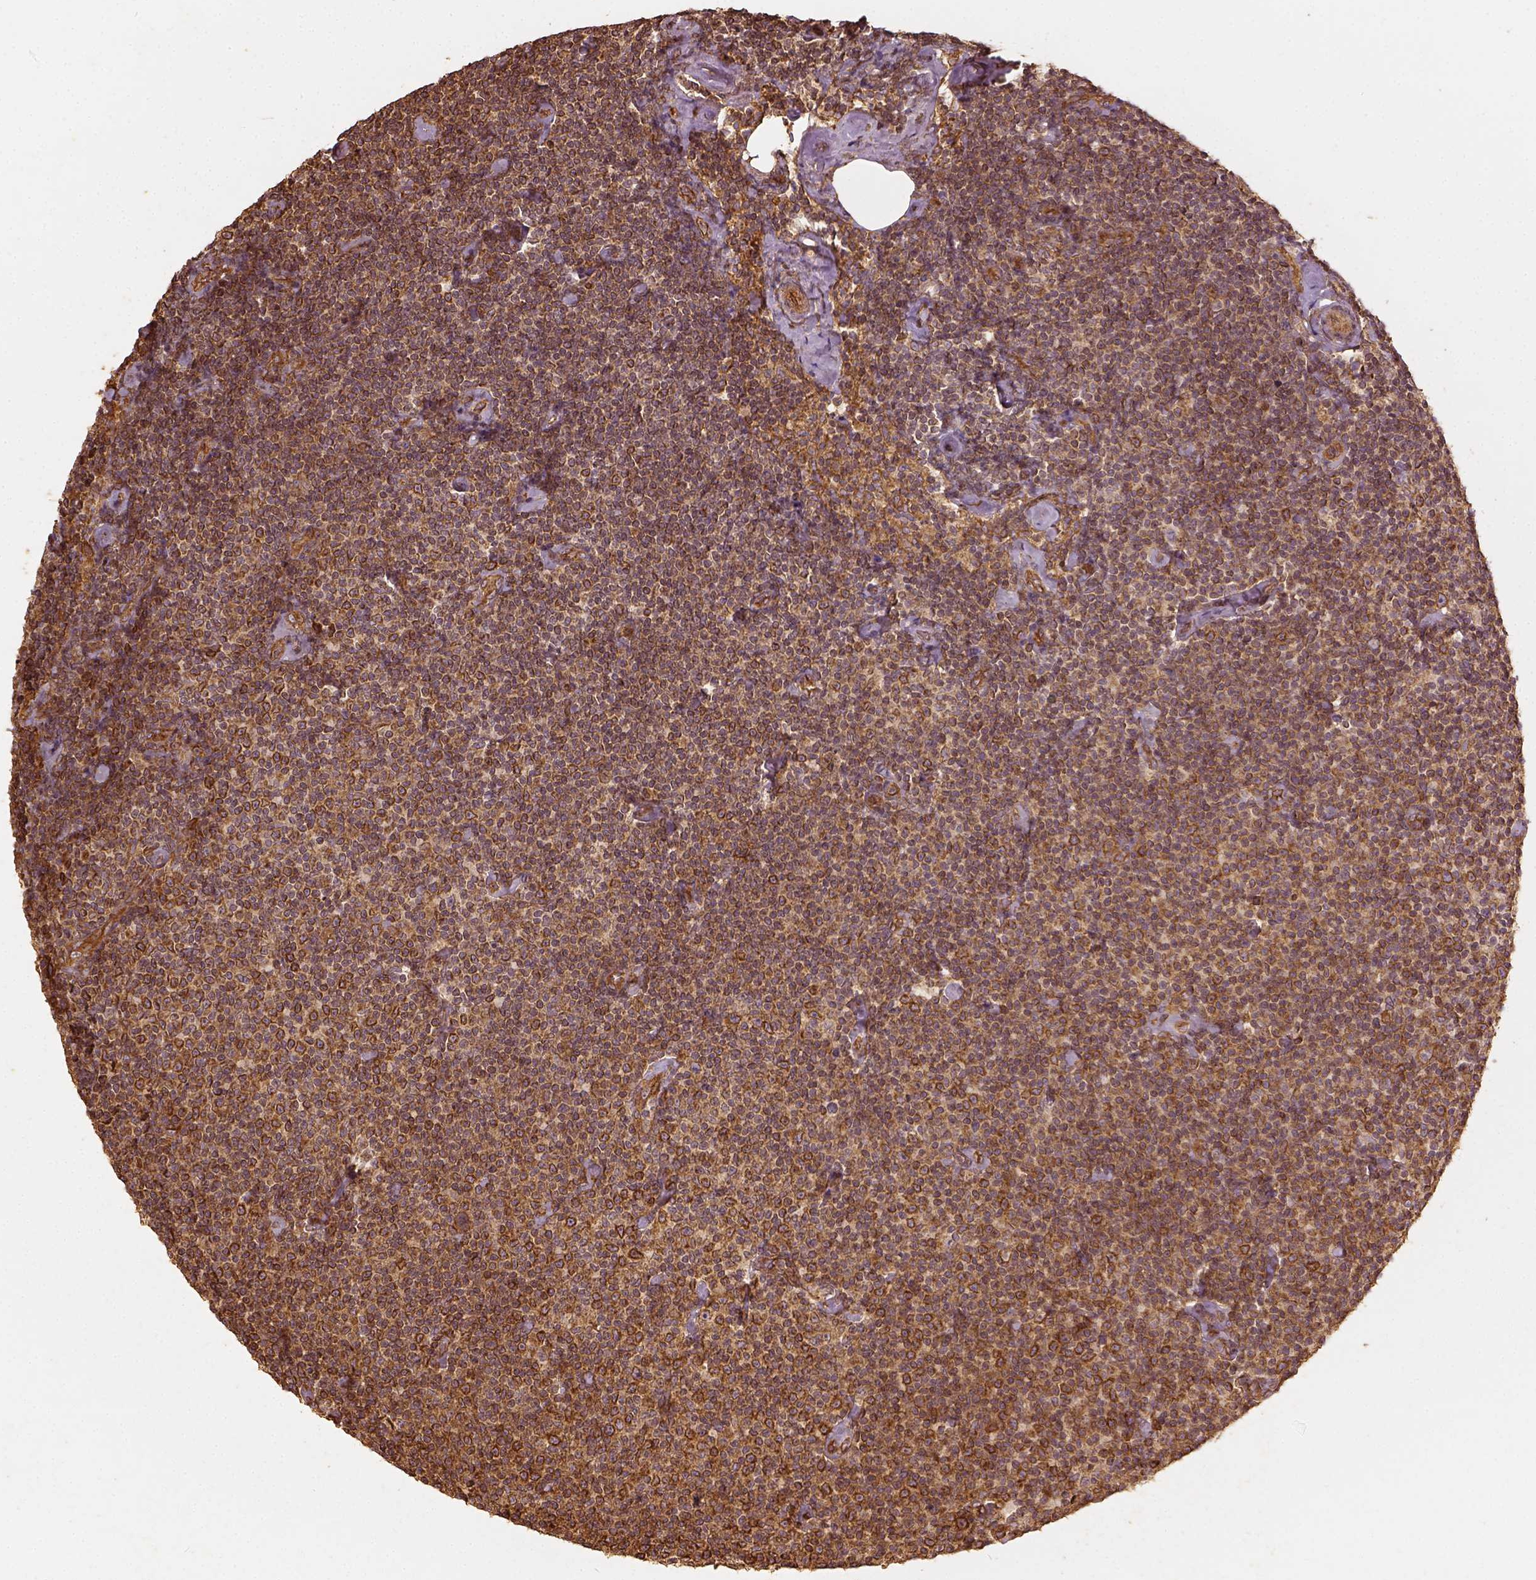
{"staining": {"intensity": "moderate", "quantity": ">75%", "location": "cytoplasmic/membranous"}, "tissue": "lymphoma", "cell_type": "Tumor cells", "image_type": "cancer", "snomed": [{"axis": "morphology", "description": "Malignant lymphoma, non-Hodgkin's type, Low grade"}, {"axis": "topography", "description": "Lymph node"}], "caption": "Immunohistochemistry (IHC) staining of malignant lymphoma, non-Hodgkin's type (low-grade), which demonstrates medium levels of moderate cytoplasmic/membranous positivity in approximately >75% of tumor cells indicating moderate cytoplasmic/membranous protein expression. The staining was performed using DAB (3,3'-diaminobenzidine) (brown) for protein detection and nuclei were counterstained in hematoxylin (blue).", "gene": "VEGFA", "patient": {"sex": "male", "age": 81}}